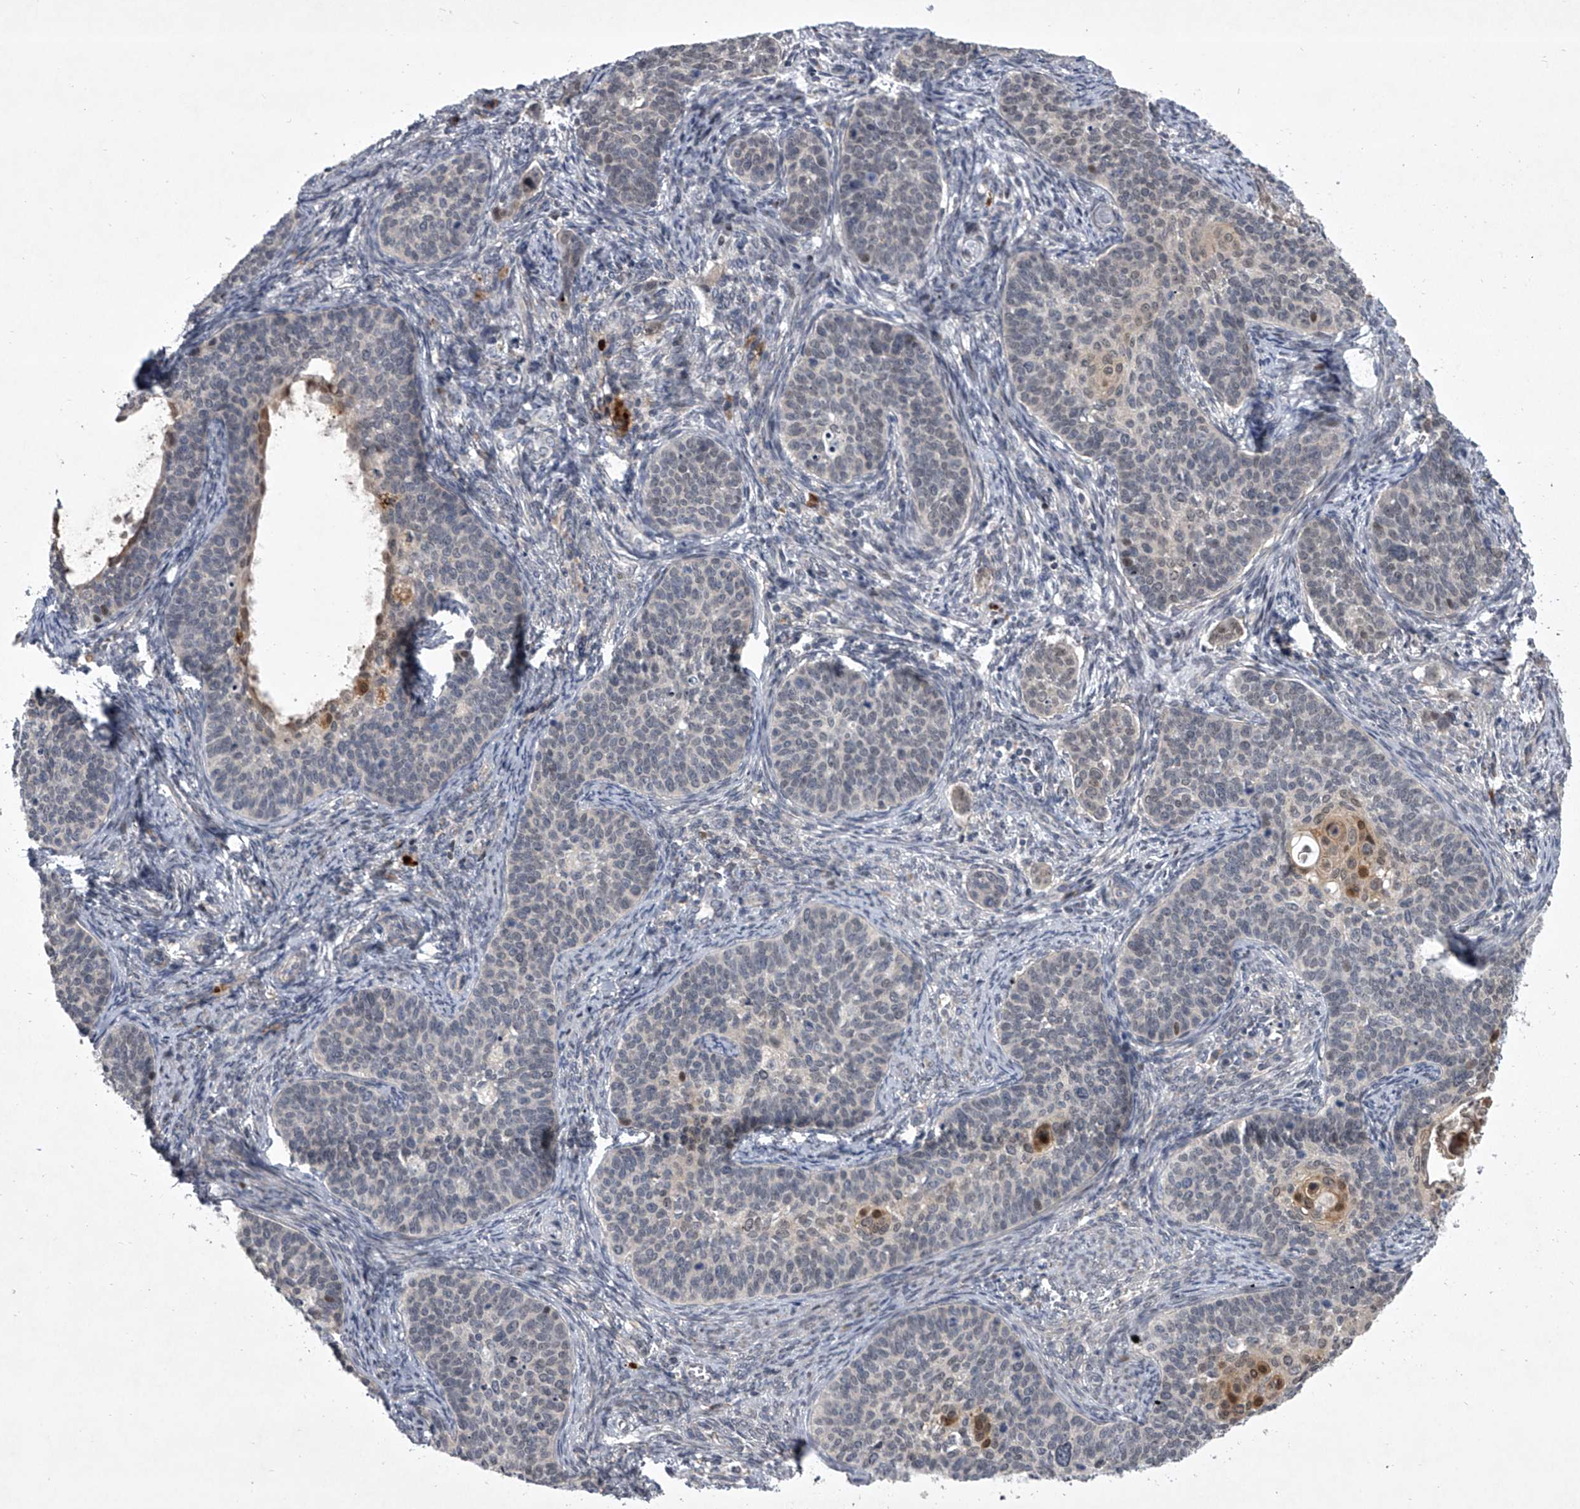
{"staining": {"intensity": "weak", "quantity": "<25%", "location": "cytoplasmic/membranous"}, "tissue": "cervical cancer", "cell_type": "Tumor cells", "image_type": "cancer", "snomed": [{"axis": "morphology", "description": "Squamous cell carcinoma, NOS"}, {"axis": "topography", "description": "Cervix"}], "caption": "High magnification brightfield microscopy of cervical squamous cell carcinoma stained with DAB (brown) and counterstained with hematoxylin (blue): tumor cells show no significant staining.", "gene": "HEATR6", "patient": {"sex": "female", "age": 33}}